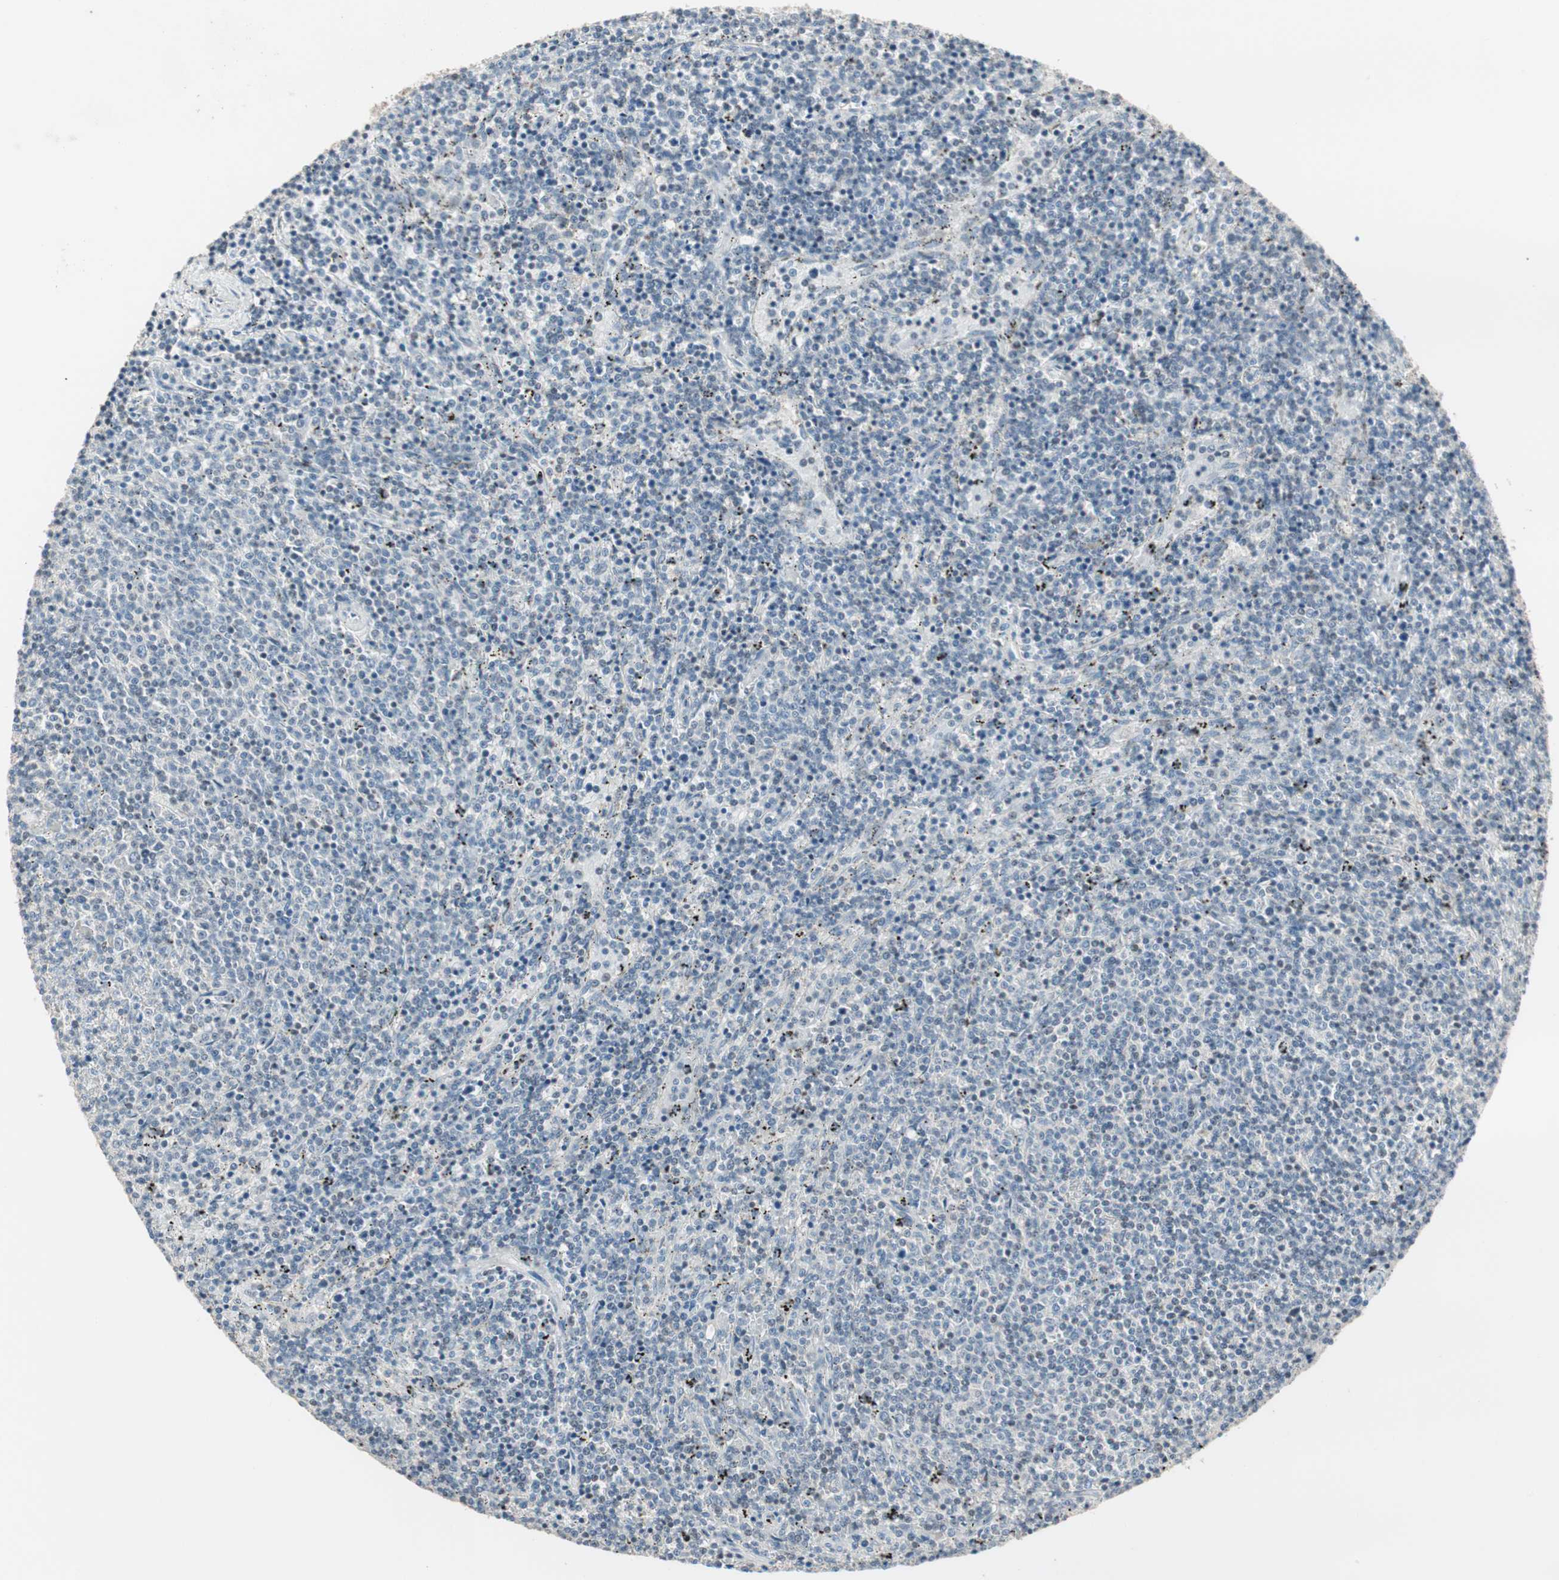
{"staining": {"intensity": "negative", "quantity": "none", "location": "none"}, "tissue": "lymphoma", "cell_type": "Tumor cells", "image_type": "cancer", "snomed": [{"axis": "morphology", "description": "Malignant lymphoma, non-Hodgkin's type, Low grade"}, {"axis": "topography", "description": "Spleen"}], "caption": "Human lymphoma stained for a protein using immunohistochemistry (IHC) displays no positivity in tumor cells.", "gene": "PDZK1", "patient": {"sex": "female", "age": 50}}